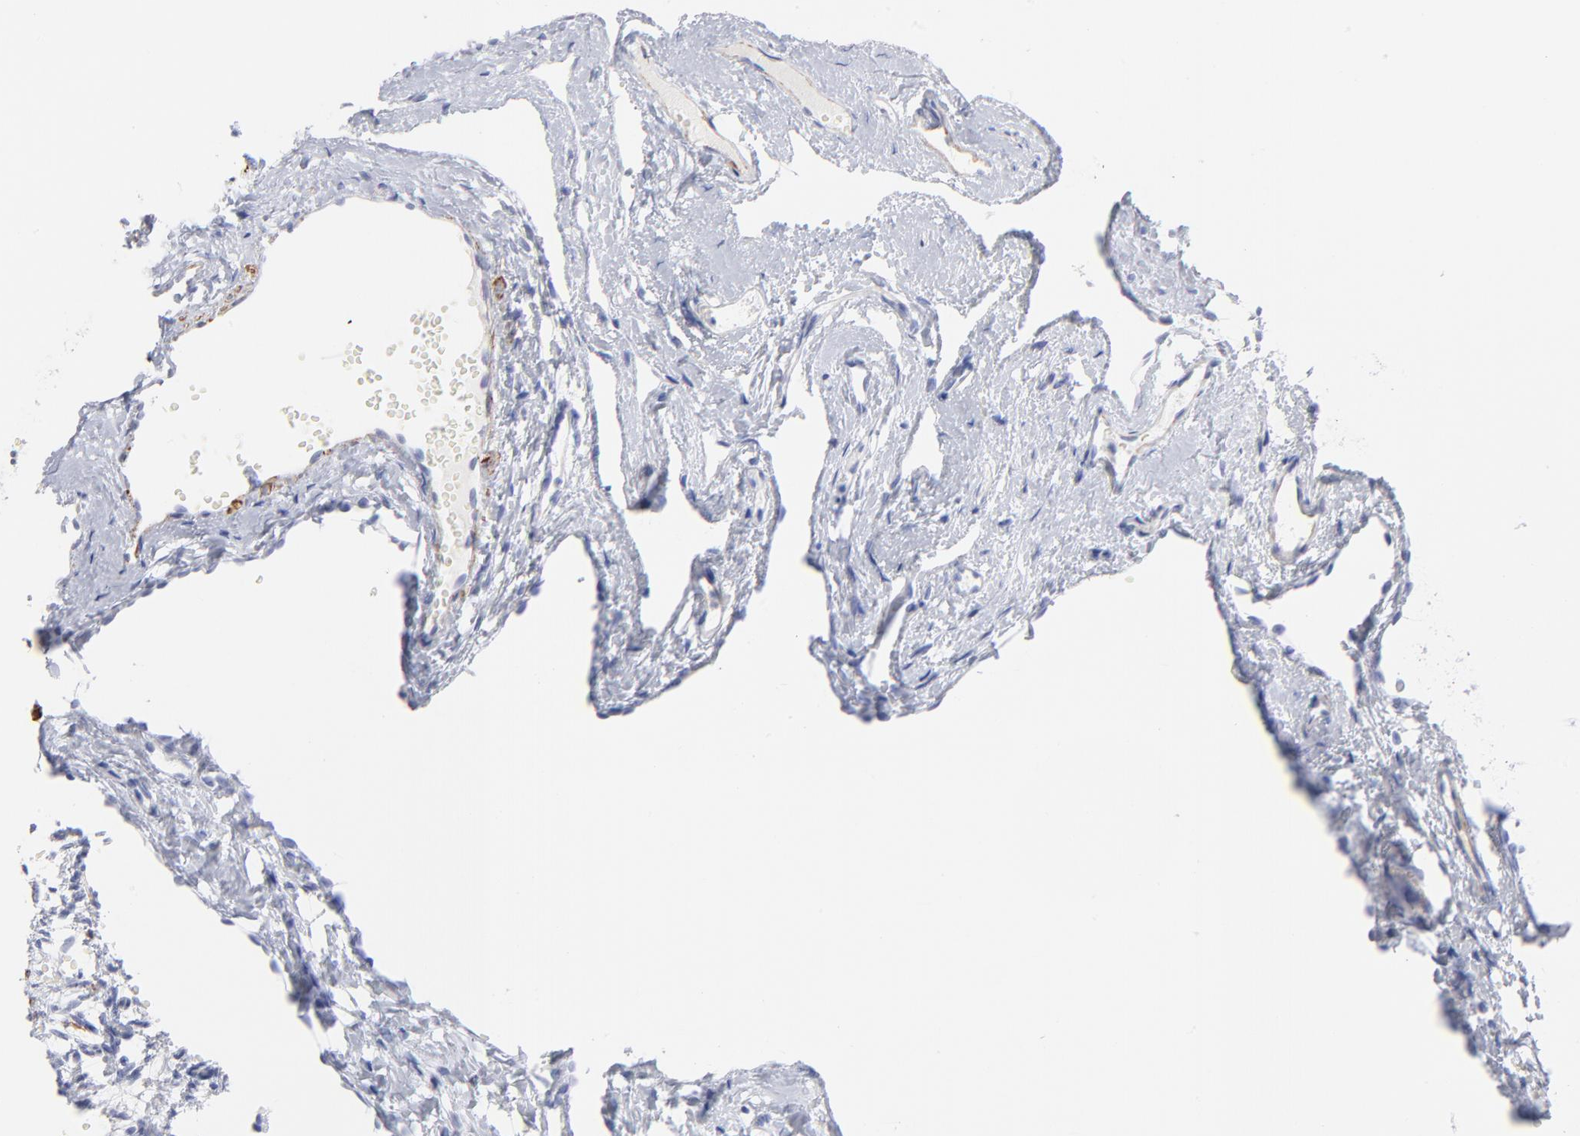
{"staining": {"intensity": "negative", "quantity": "none", "location": "none"}, "tissue": "ovary", "cell_type": "Ovarian stroma cells", "image_type": "normal", "snomed": [{"axis": "morphology", "description": "Normal tissue, NOS"}, {"axis": "topography", "description": "Ovary"}], "caption": "An immunohistochemistry histopathology image of benign ovary is shown. There is no staining in ovarian stroma cells of ovary.", "gene": "ACTA2", "patient": {"sex": "female", "age": 35}}